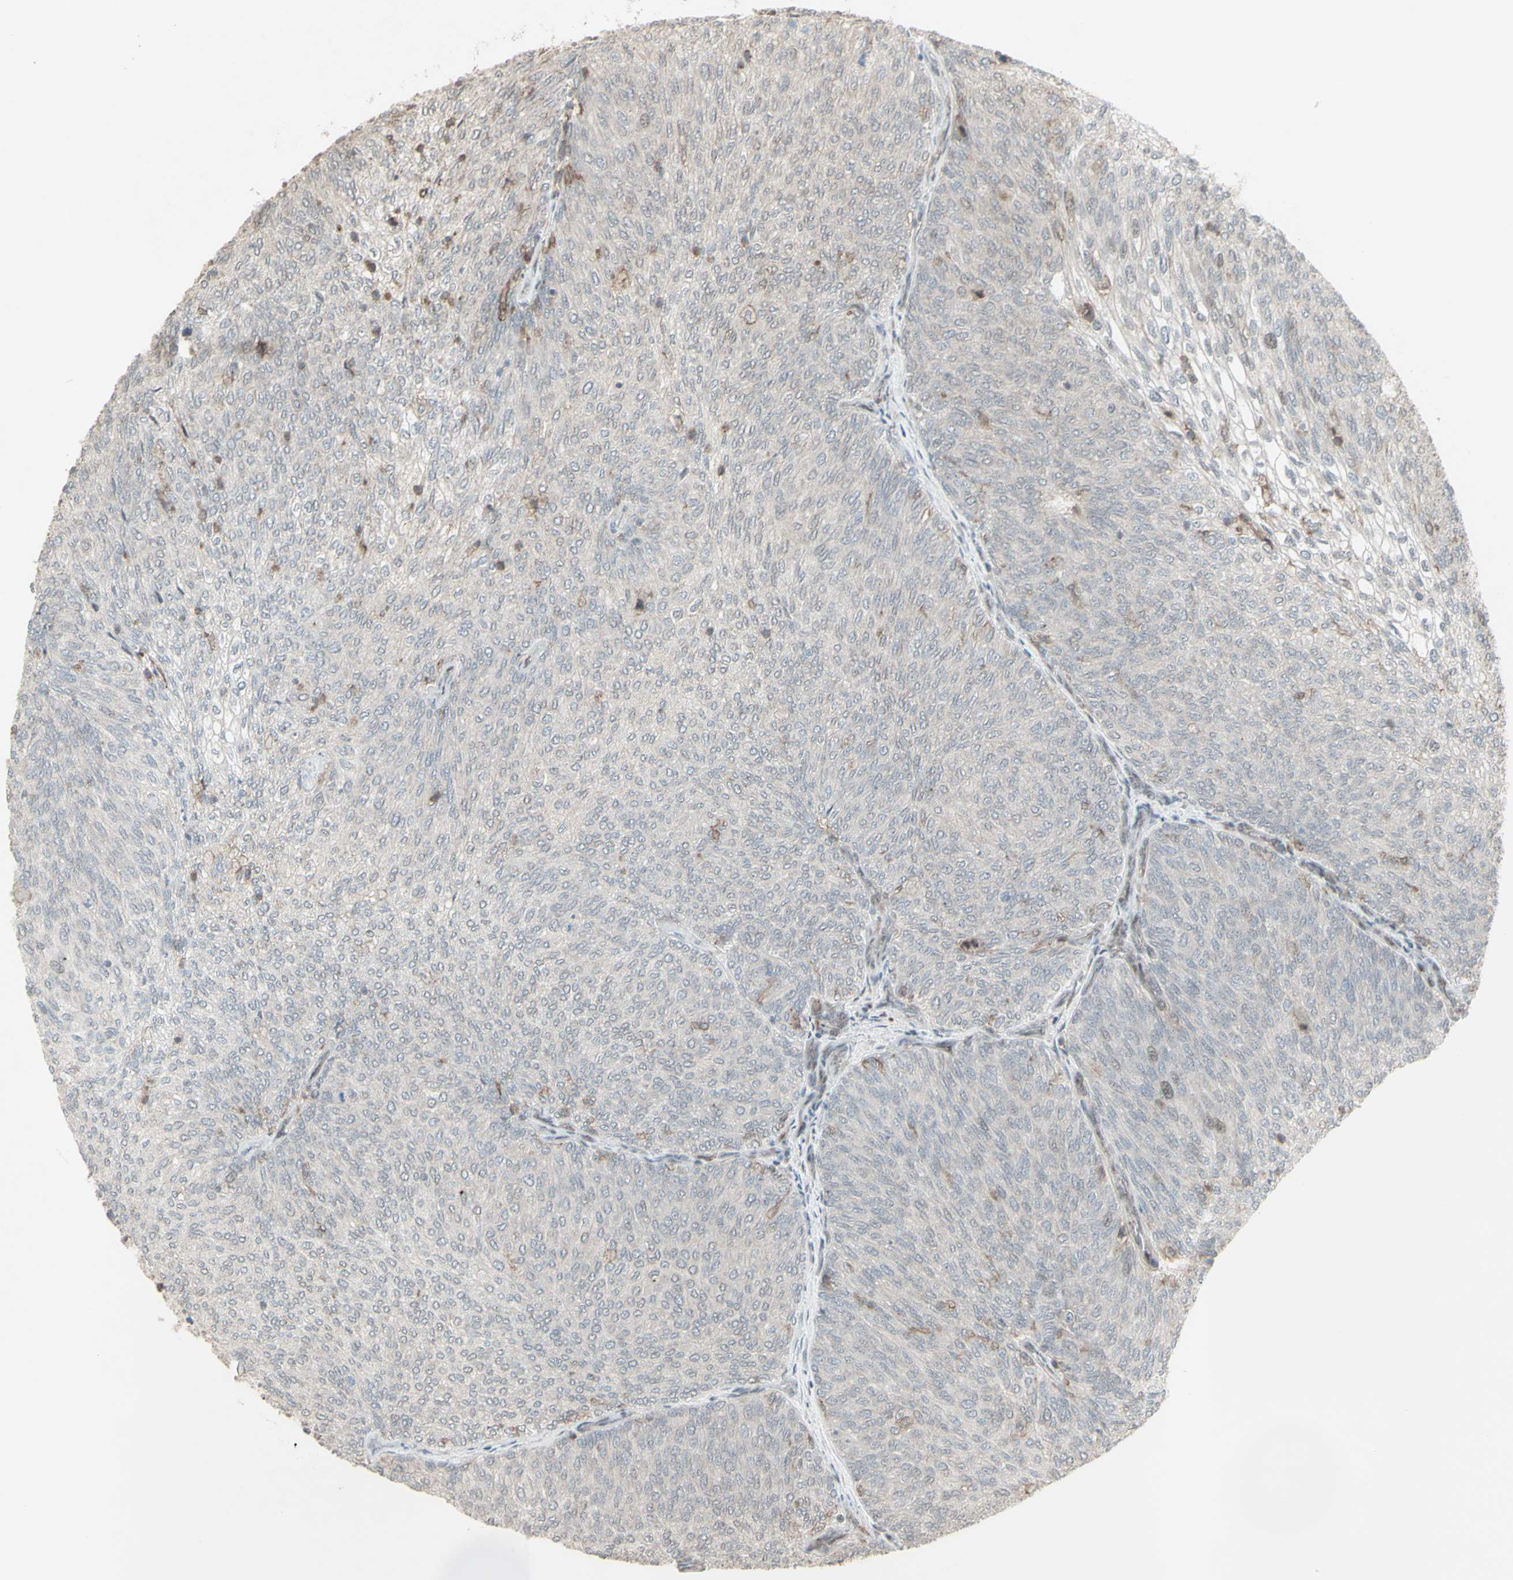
{"staining": {"intensity": "weak", "quantity": "<25%", "location": "nuclear"}, "tissue": "urothelial cancer", "cell_type": "Tumor cells", "image_type": "cancer", "snomed": [{"axis": "morphology", "description": "Urothelial carcinoma, Low grade"}, {"axis": "topography", "description": "Urinary bladder"}], "caption": "A micrograph of human urothelial cancer is negative for staining in tumor cells.", "gene": "CD33", "patient": {"sex": "female", "age": 79}}